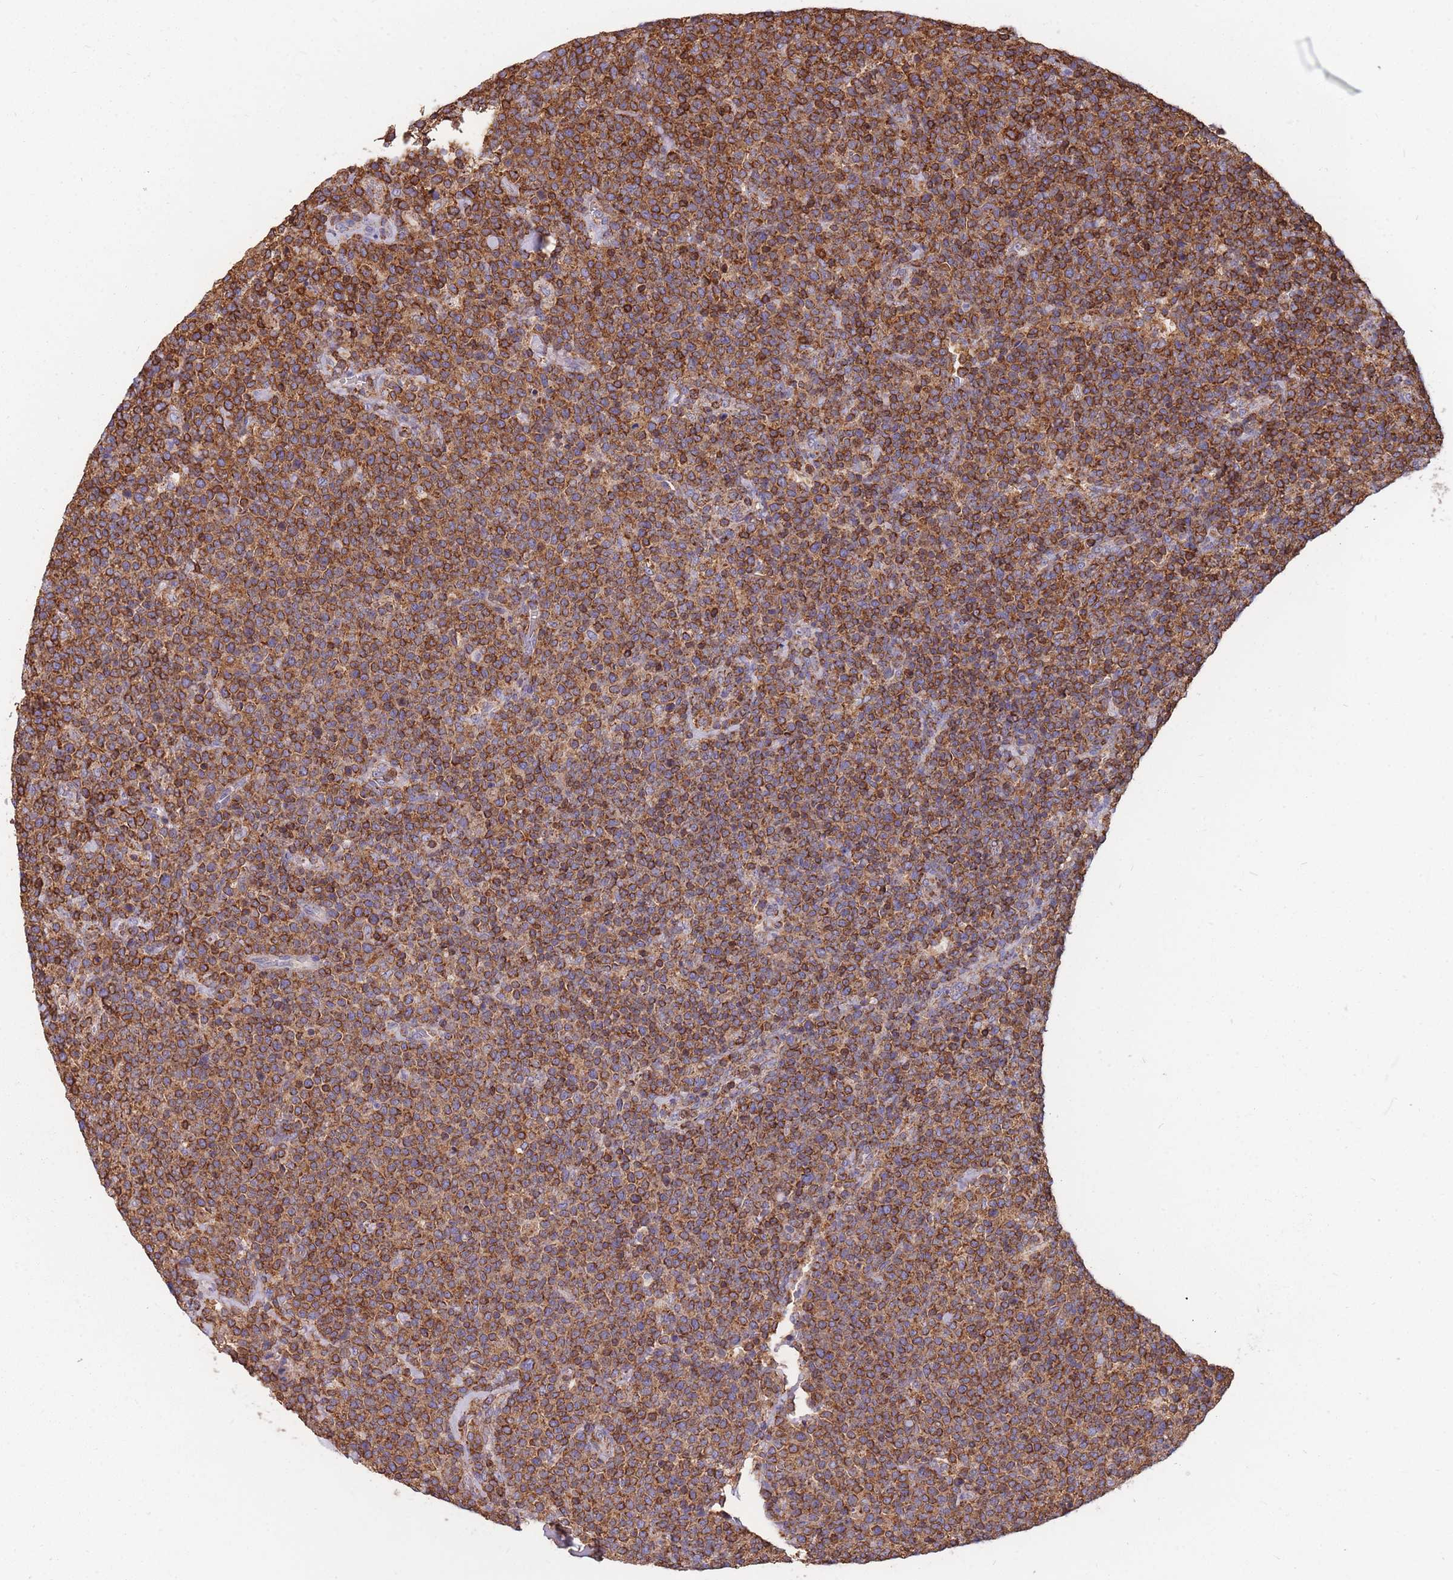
{"staining": {"intensity": "moderate", "quantity": ">75%", "location": "cytoplasmic/membranous"}, "tissue": "lymphoma", "cell_type": "Tumor cells", "image_type": "cancer", "snomed": [{"axis": "morphology", "description": "Malignant lymphoma, non-Hodgkin's type, High grade"}, {"axis": "topography", "description": "Lymph node"}], "caption": "About >75% of tumor cells in human lymphoma show moderate cytoplasmic/membranous protein staining as visualized by brown immunohistochemical staining.", "gene": "MRPL54", "patient": {"sex": "male", "age": 61}}